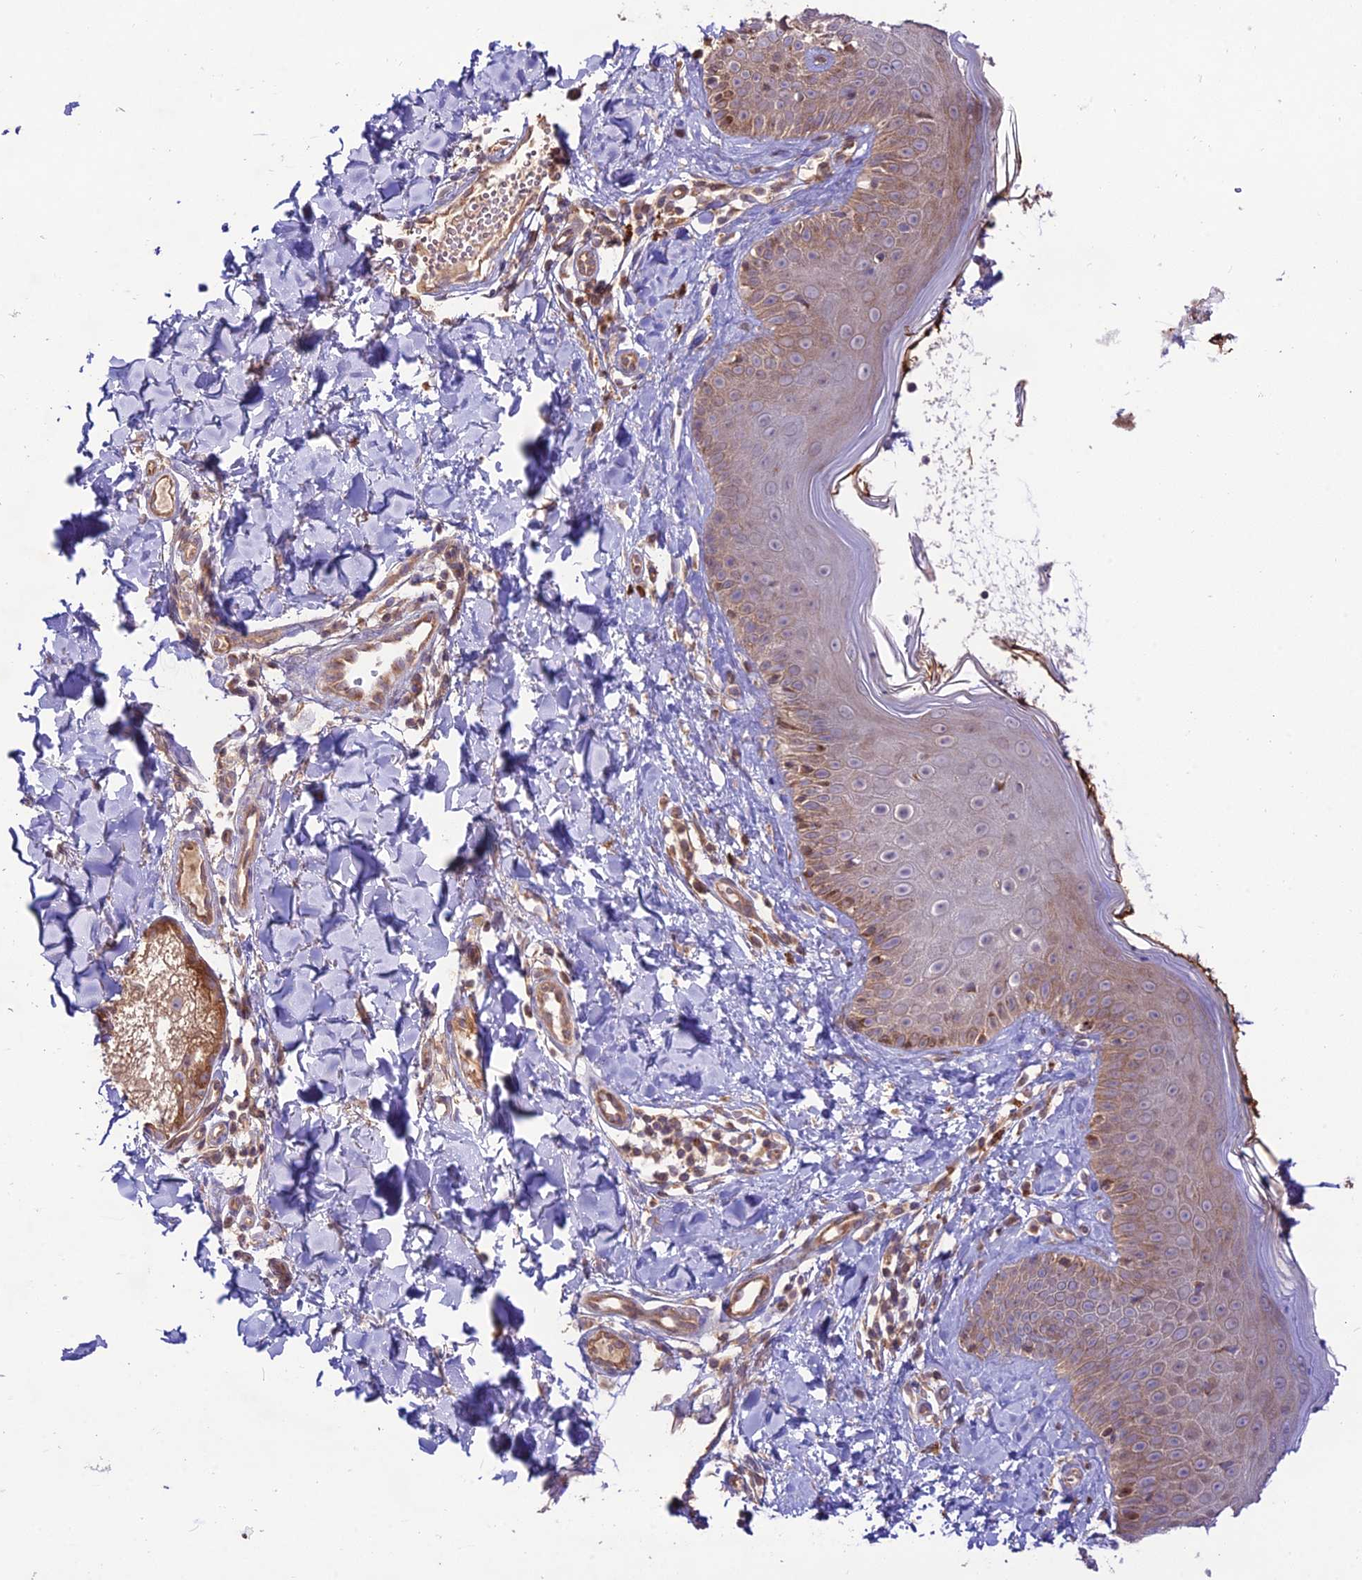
{"staining": {"intensity": "negative", "quantity": "none", "location": "none"}, "tissue": "skin", "cell_type": "Fibroblasts", "image_type": "normal", "snomed": [{"axis": "morphology", "description": "Normal tissue, NOS"}, {"axis": "topography", "description": "Skin"}], "caption": "Immunohistochemistry (IHC) histopathology image of normal skin stained for a protein (brown), which displays no expression in fibroblasts. (Brightfield microscopy of DAB (3,3'-diaminobenzidine) immunohistochemistry (IHC) at high magnification).", "gene": "TMEM259", "patient": {"sex": "male", "age": 52}}